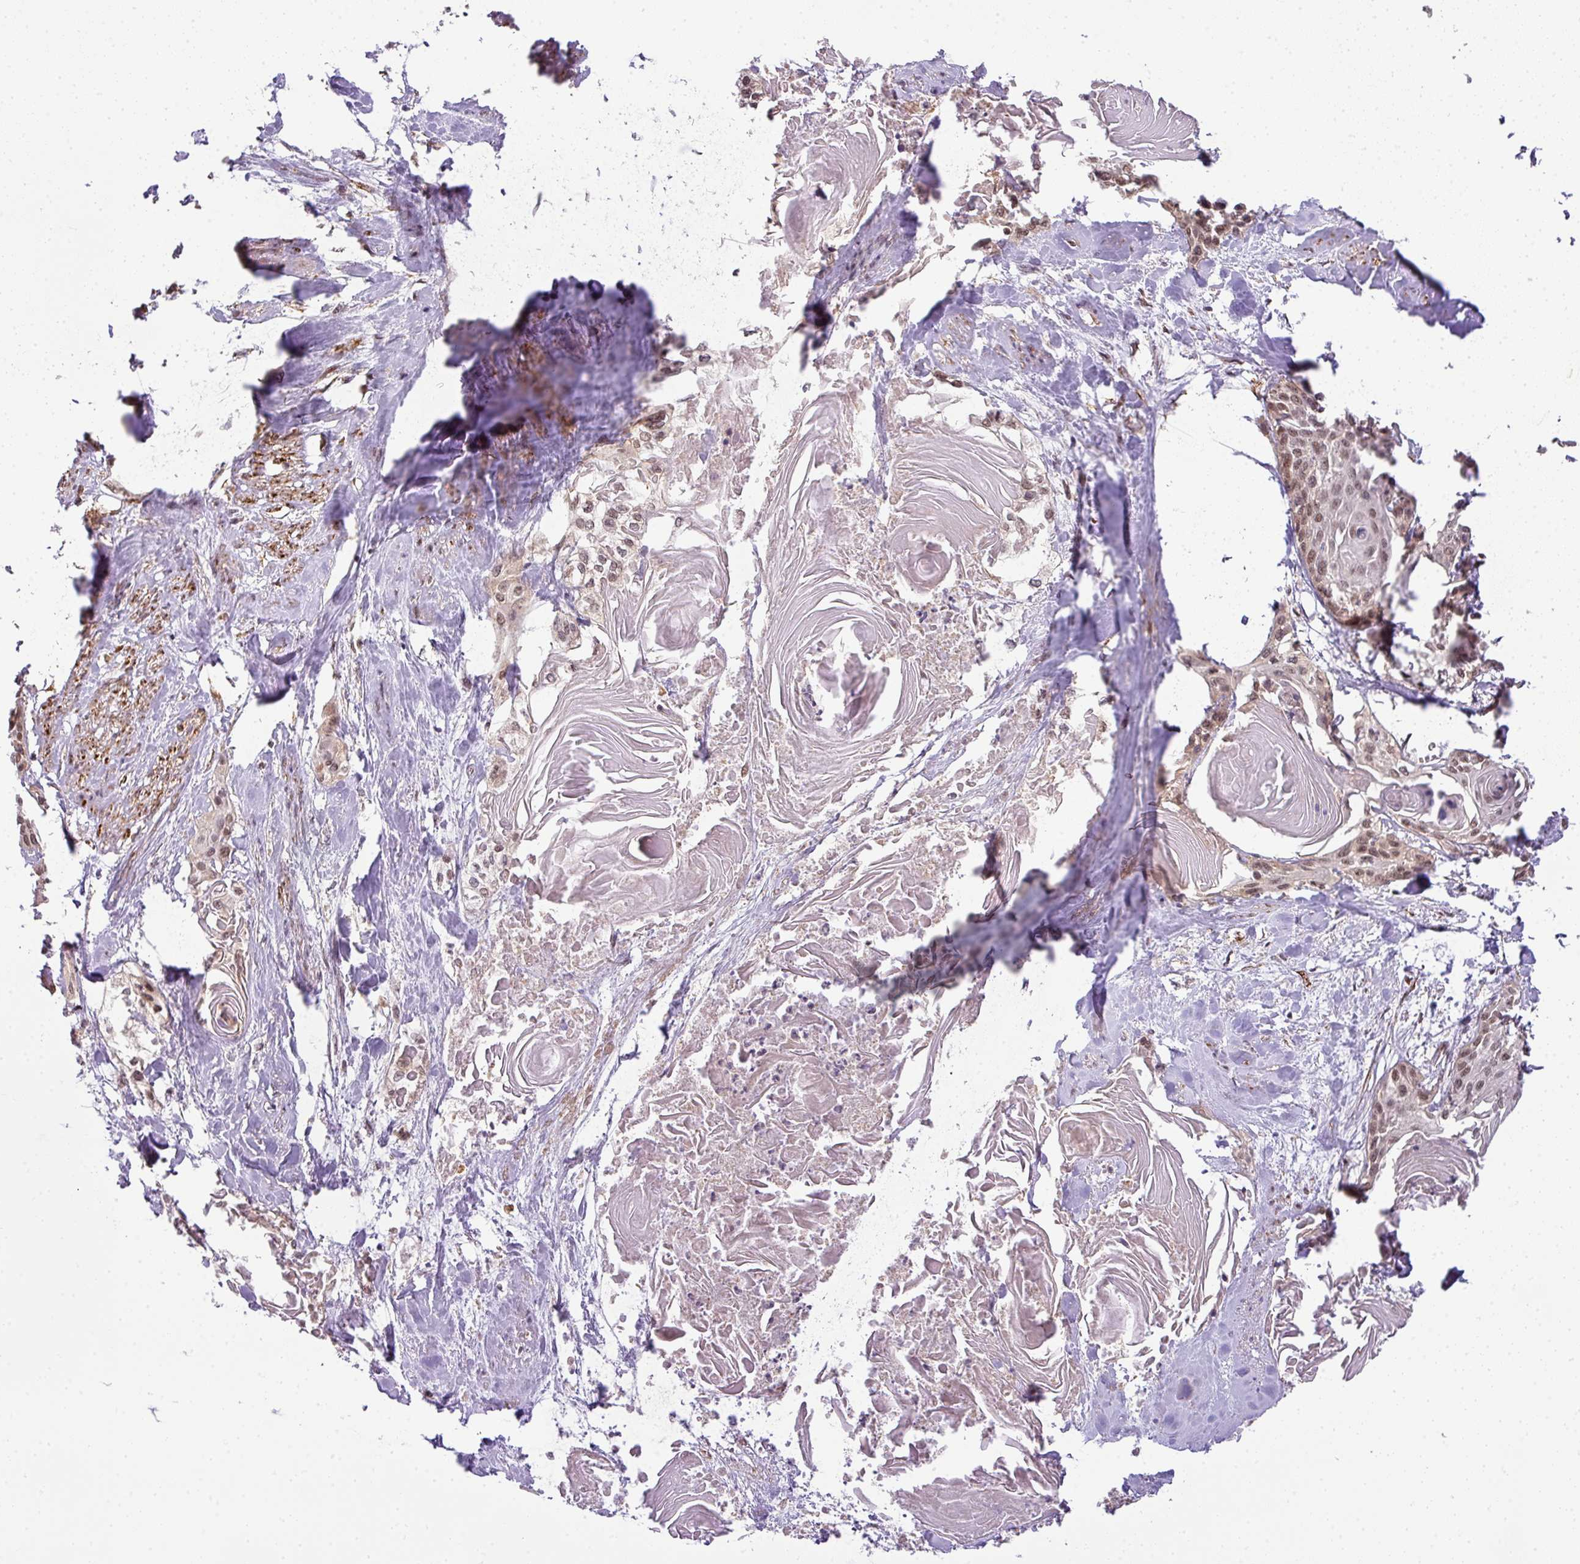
{"staining": {"intensity": "moderate", "quantity": ">75%", "location": "nuclear"}, "tissue": "cervical cancer", "cell_type": "Tumor cells", "image_type": "cancer", "snomed": [{"axis": "morphology", "description": "Squamous cell carcinoma, NOS"}, {"axis": "topography", "description": "Cervix"}], "caption": "Immunohistochemical staining of human cervical cancer (squamous cell carcinoma) displays medium levels of moderate nuclear protein positivity in about >75% of tumor cells. The protein of interest is stained brown, and the nuclei are stained in blue (DAB IHC with brightfield microscopy, high magnification).", "gene": "C1orf226", "patient": {"sex": "female", "age": 57}}